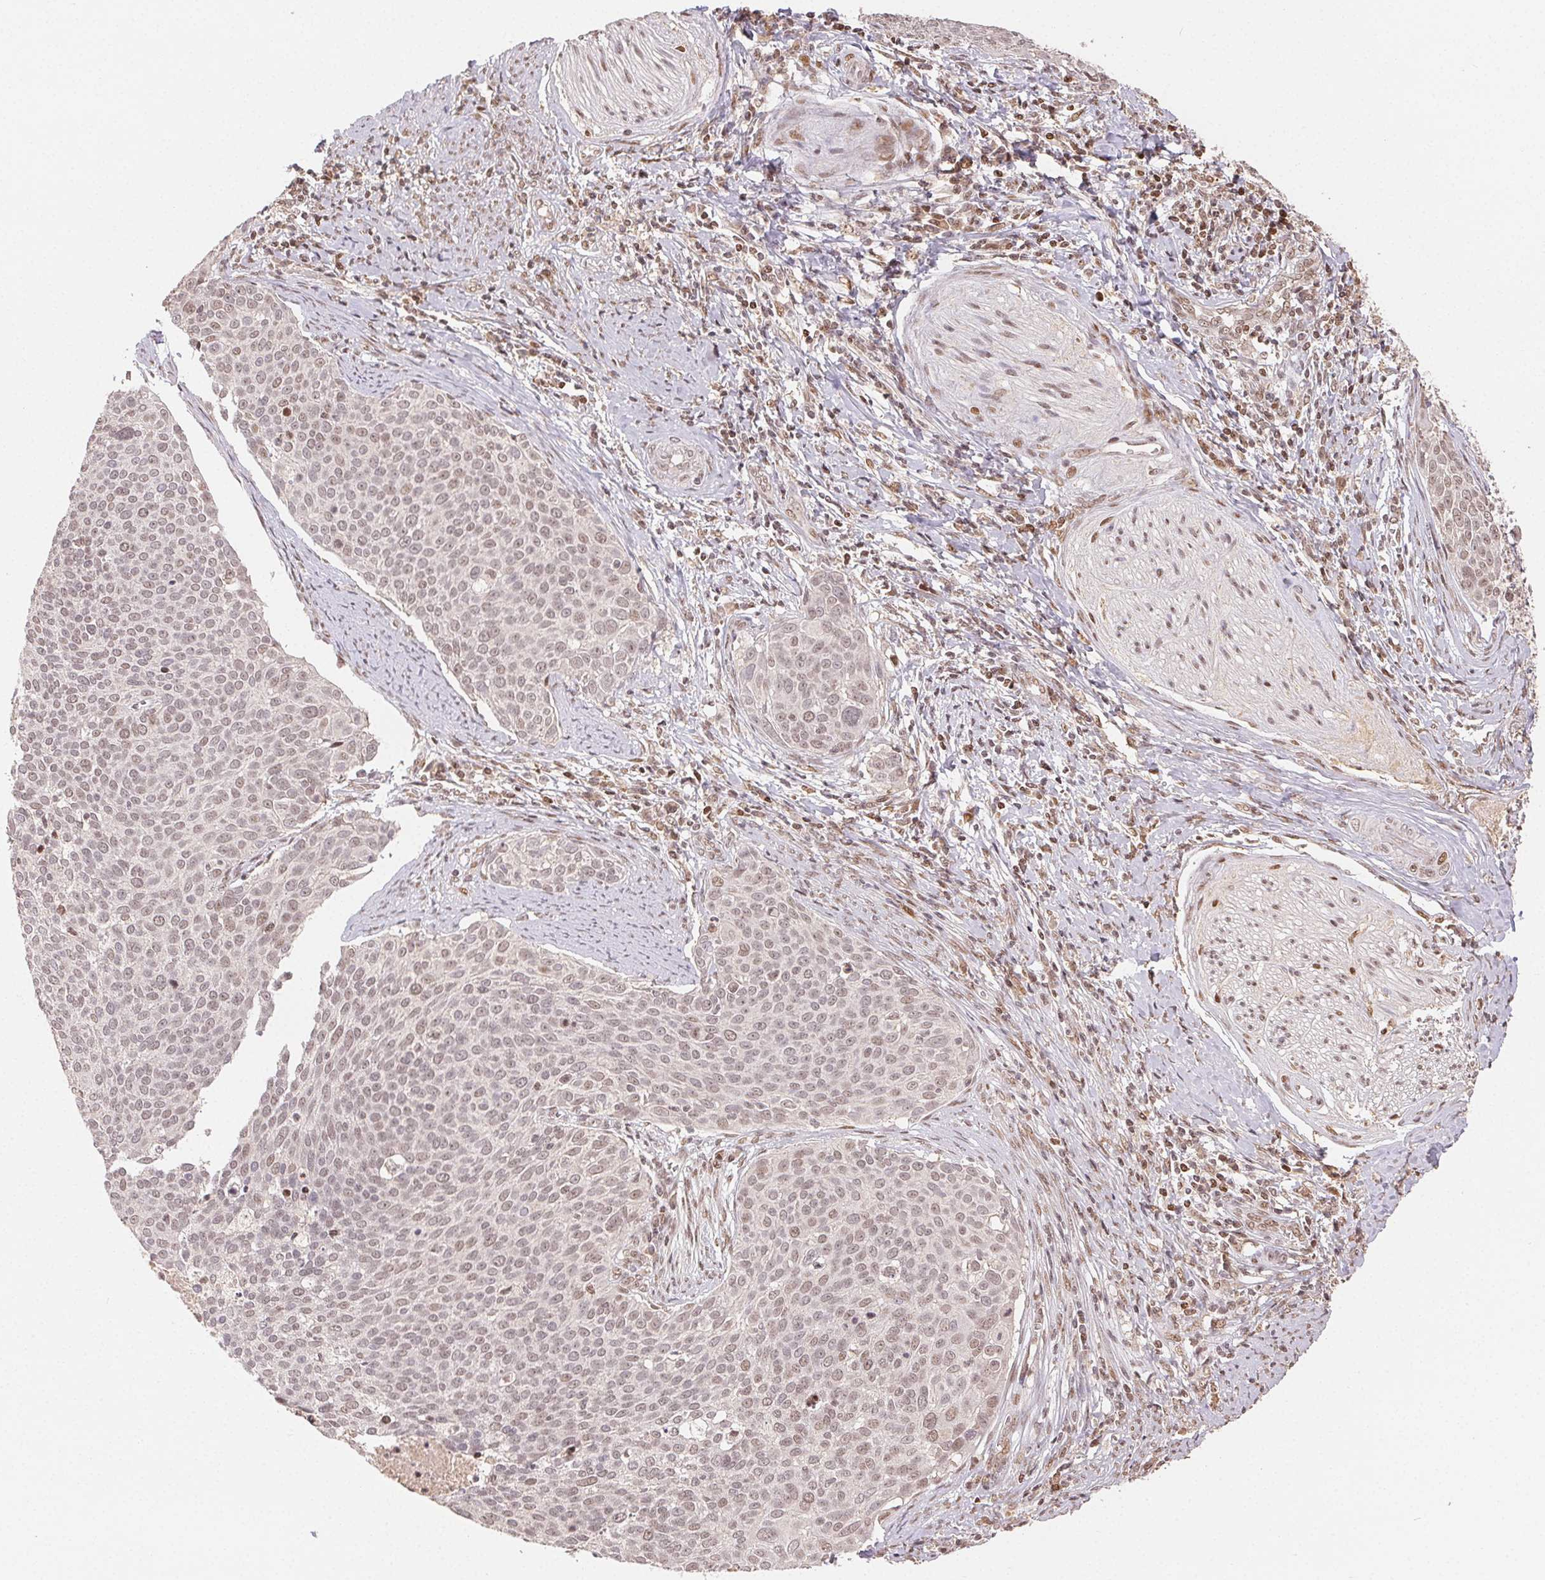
{"staining": {"intensity": "weak", "quantity": ">75%", "location": "nuclear"}, "tissue": "cervical cancer", "cell_type": "Tumor cells", "image_type": "cancer", "snomed": [{"axis": "morphology", "description": "Squamous cell carcinoma, NOS"}, {"axis": "topography", "description": "Cervix"}], "caption": "Weak nuclear protein staining is present in approximately >75% of tumor cells in cervical squamous cell carcinoma. (DAB (3,3'-diaminobenzidine) = brown stain, brightfield microscopy at high magnification).", "gene": "MAPKAPK2", "patient": {"sex": "female", "age": 39}}